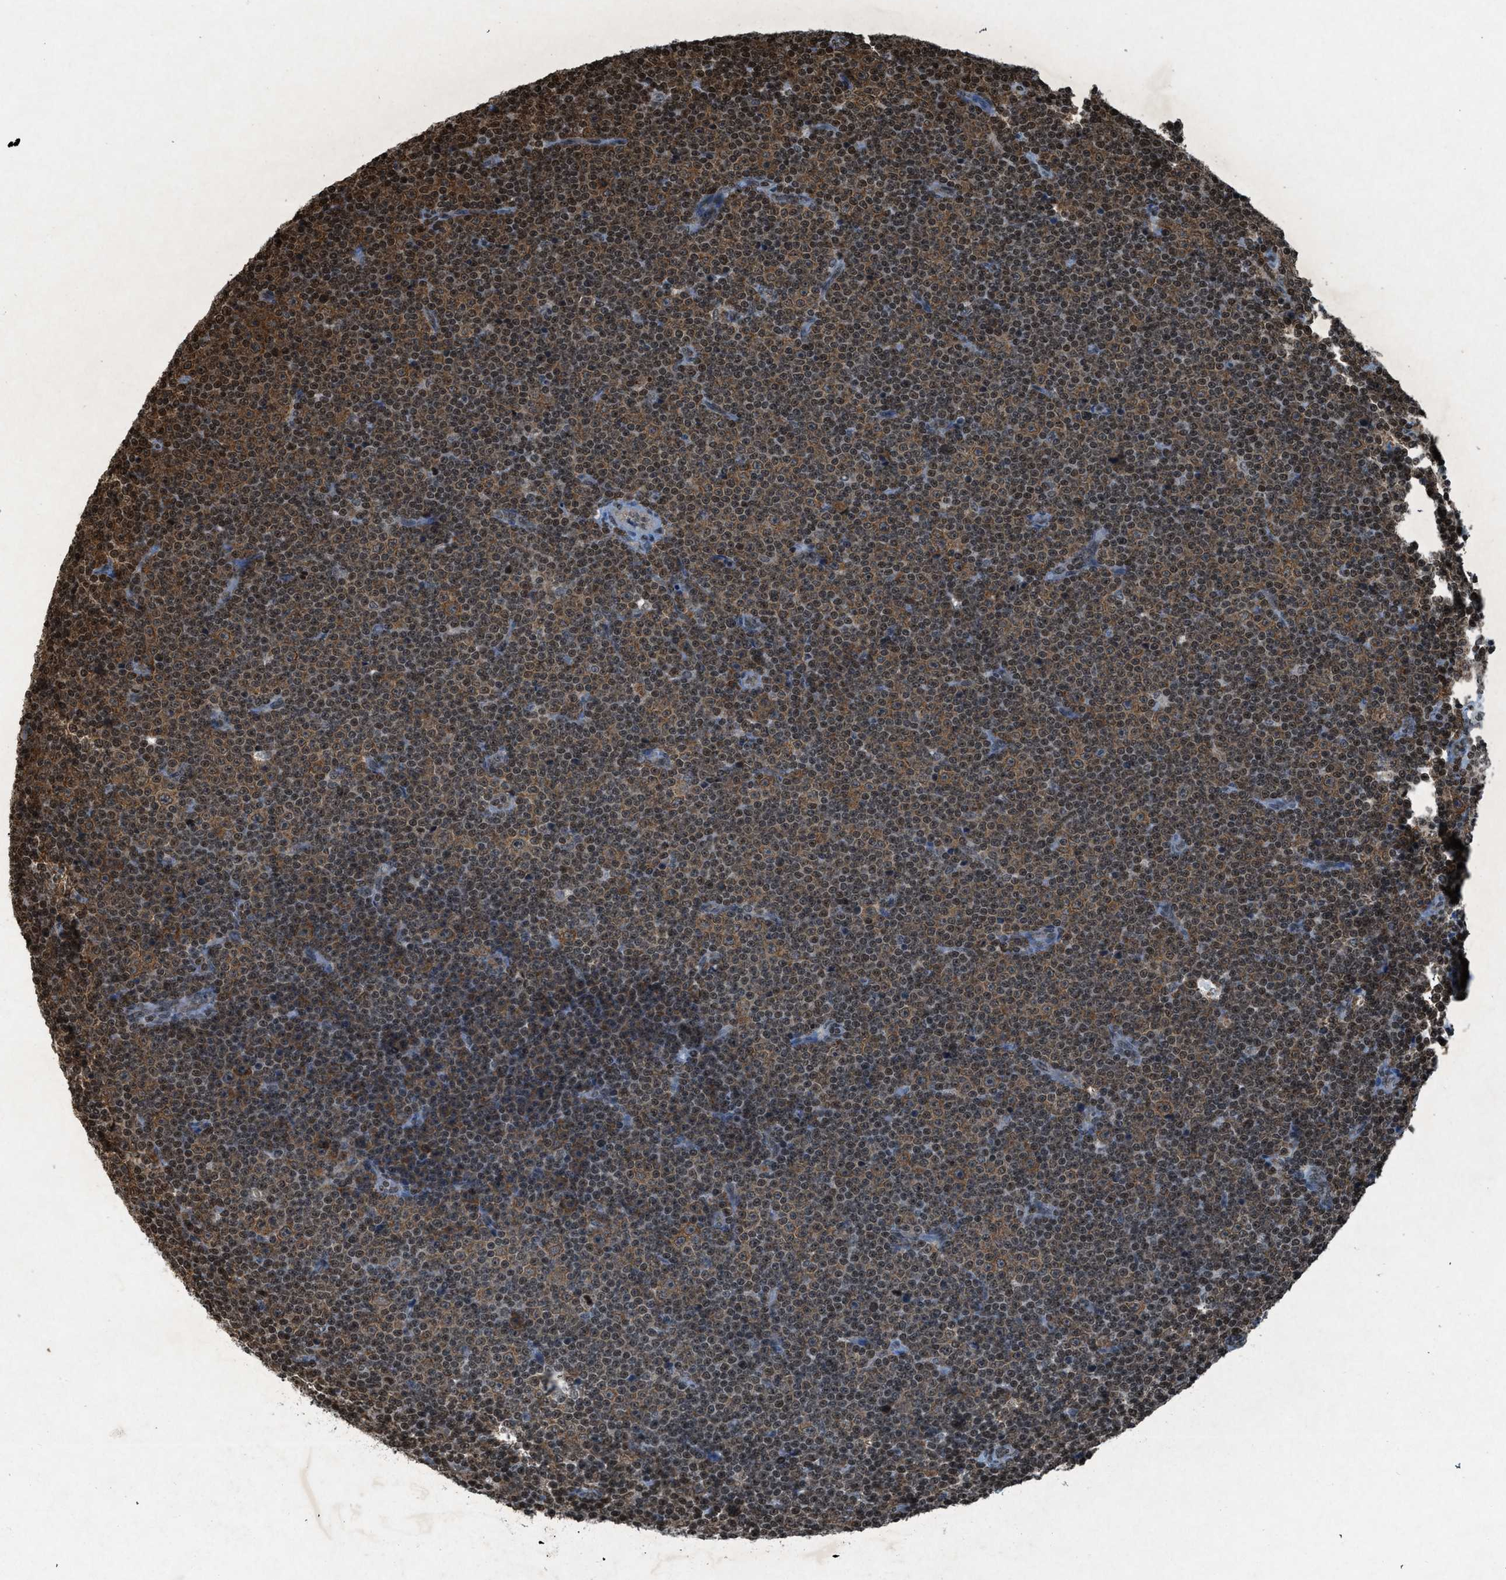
{"staining": {"intensity": "moderate", "quantity": ">75%", "location": "cytoplasmic/membranous,nuclear"}, "tissue": "lymphoma", "cell_type": "Tumor cells", "image_type": "cancer", "snomed": [{"axis": "morphology", "description": "Malignant lymphoma, non-Hodgkin's type, Low grade"}, {"axis": "topography", "description": "Lymph node"}], "caption": "Protein expression by IHC demonstrates moderate cytoplasmic/membranous and nuclear positivity in about >75% of tumor cells in low-grade malignant lymphoma, non-Hodgkin's type.", "gene": "NXF1", "patient": {"sex": "female", "age": 67}}